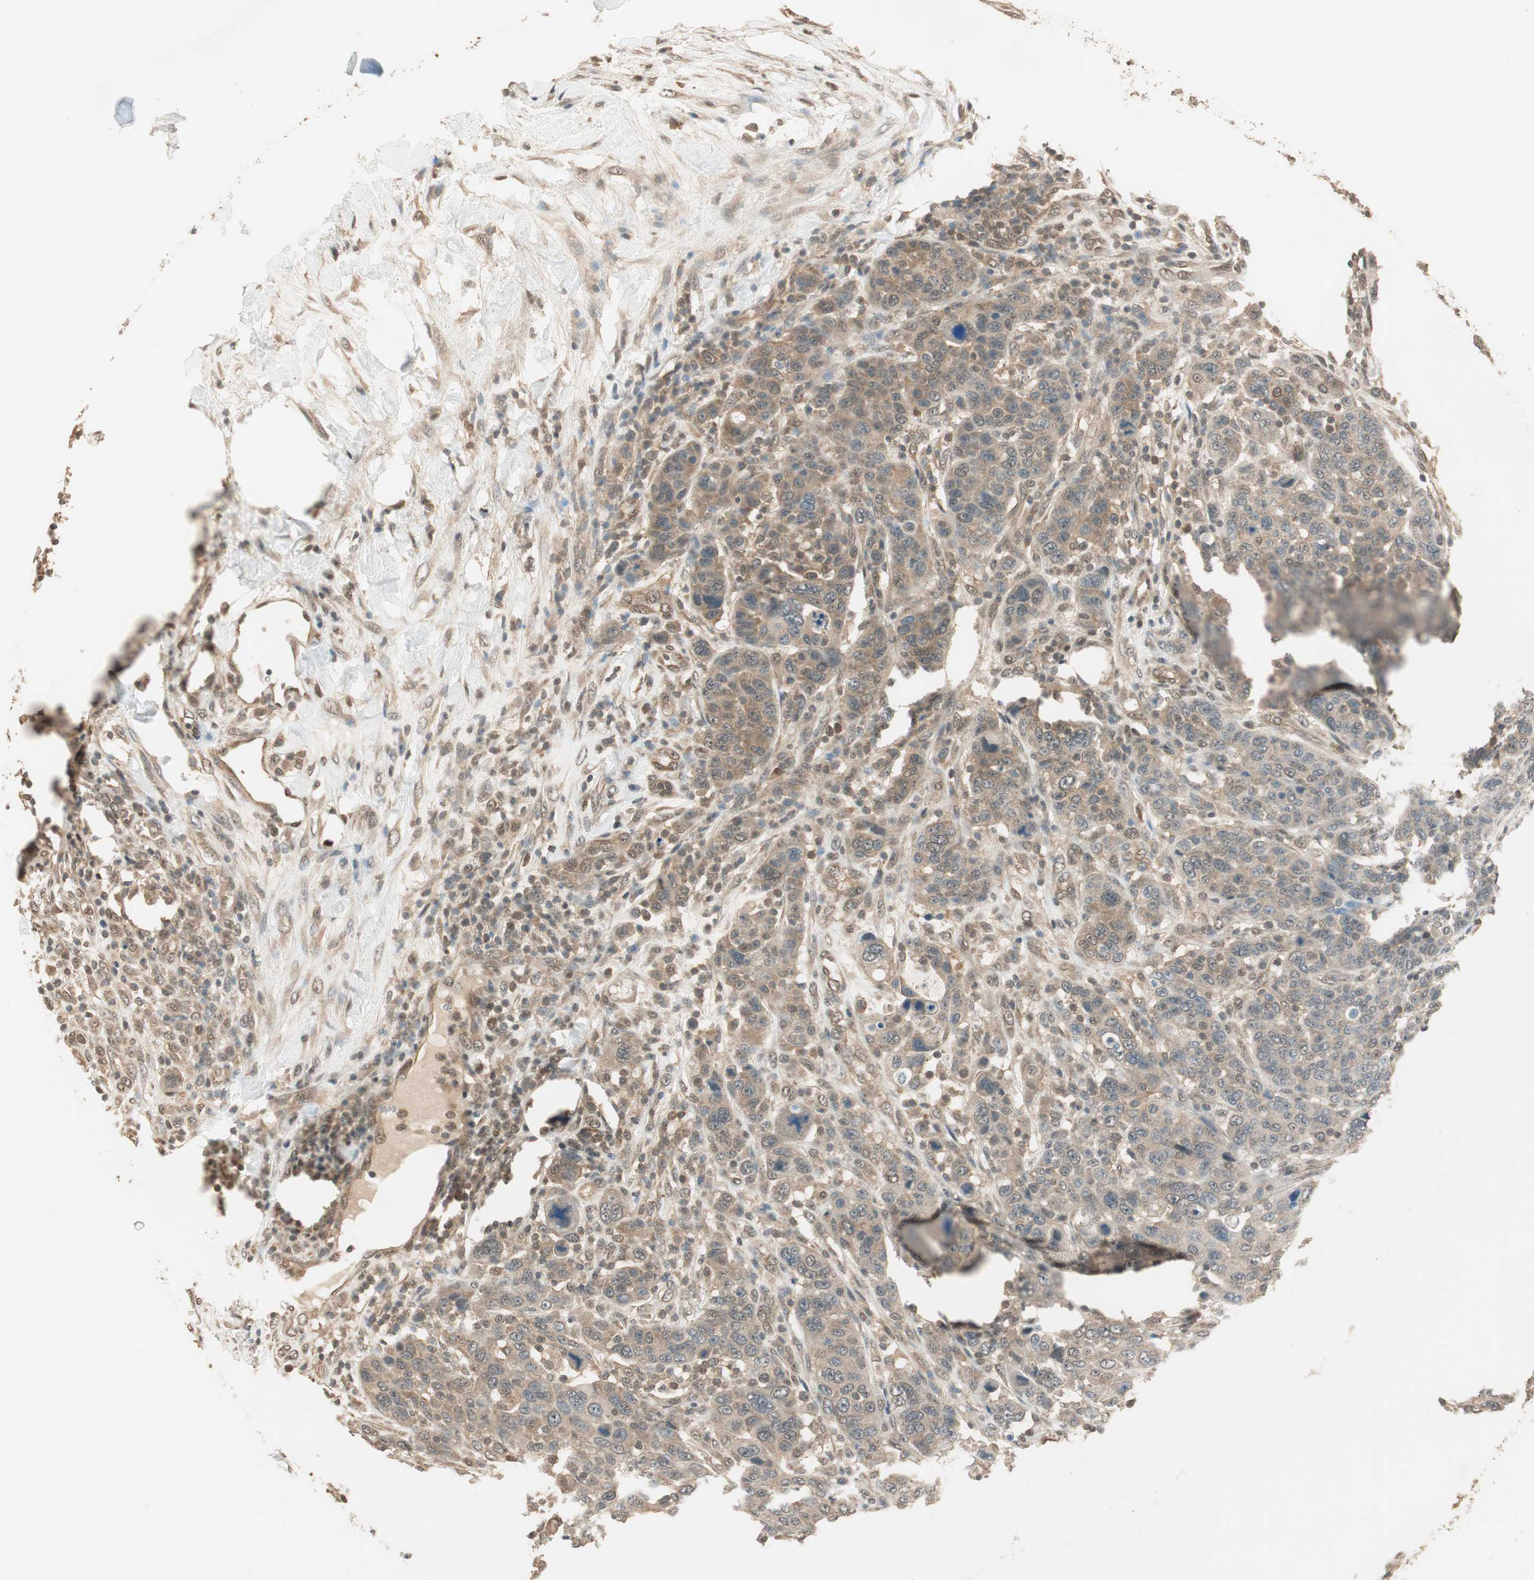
{"staining": {"intensity": "moderate", "quantity": ">75%", "location": "cytoplasmic/membranous,nuclear"}, "tissue": "breast cancer", "cell_type": "Tumor cells", "image_type": "cancer", "snomed": [{"axis": "morphology", "description": "Duct carcinoma"}, {"axis": "topography", "description": "Breast"}], "caption": "The micrograph reveals a brown stain indicating the presence of a protein in the cytoplasmic/membranous and nuclear of tumor cells in breast infiltrating ductal carcinoma.", "gene": "USP5", "patient": {"sex": "female", "age": 37}}